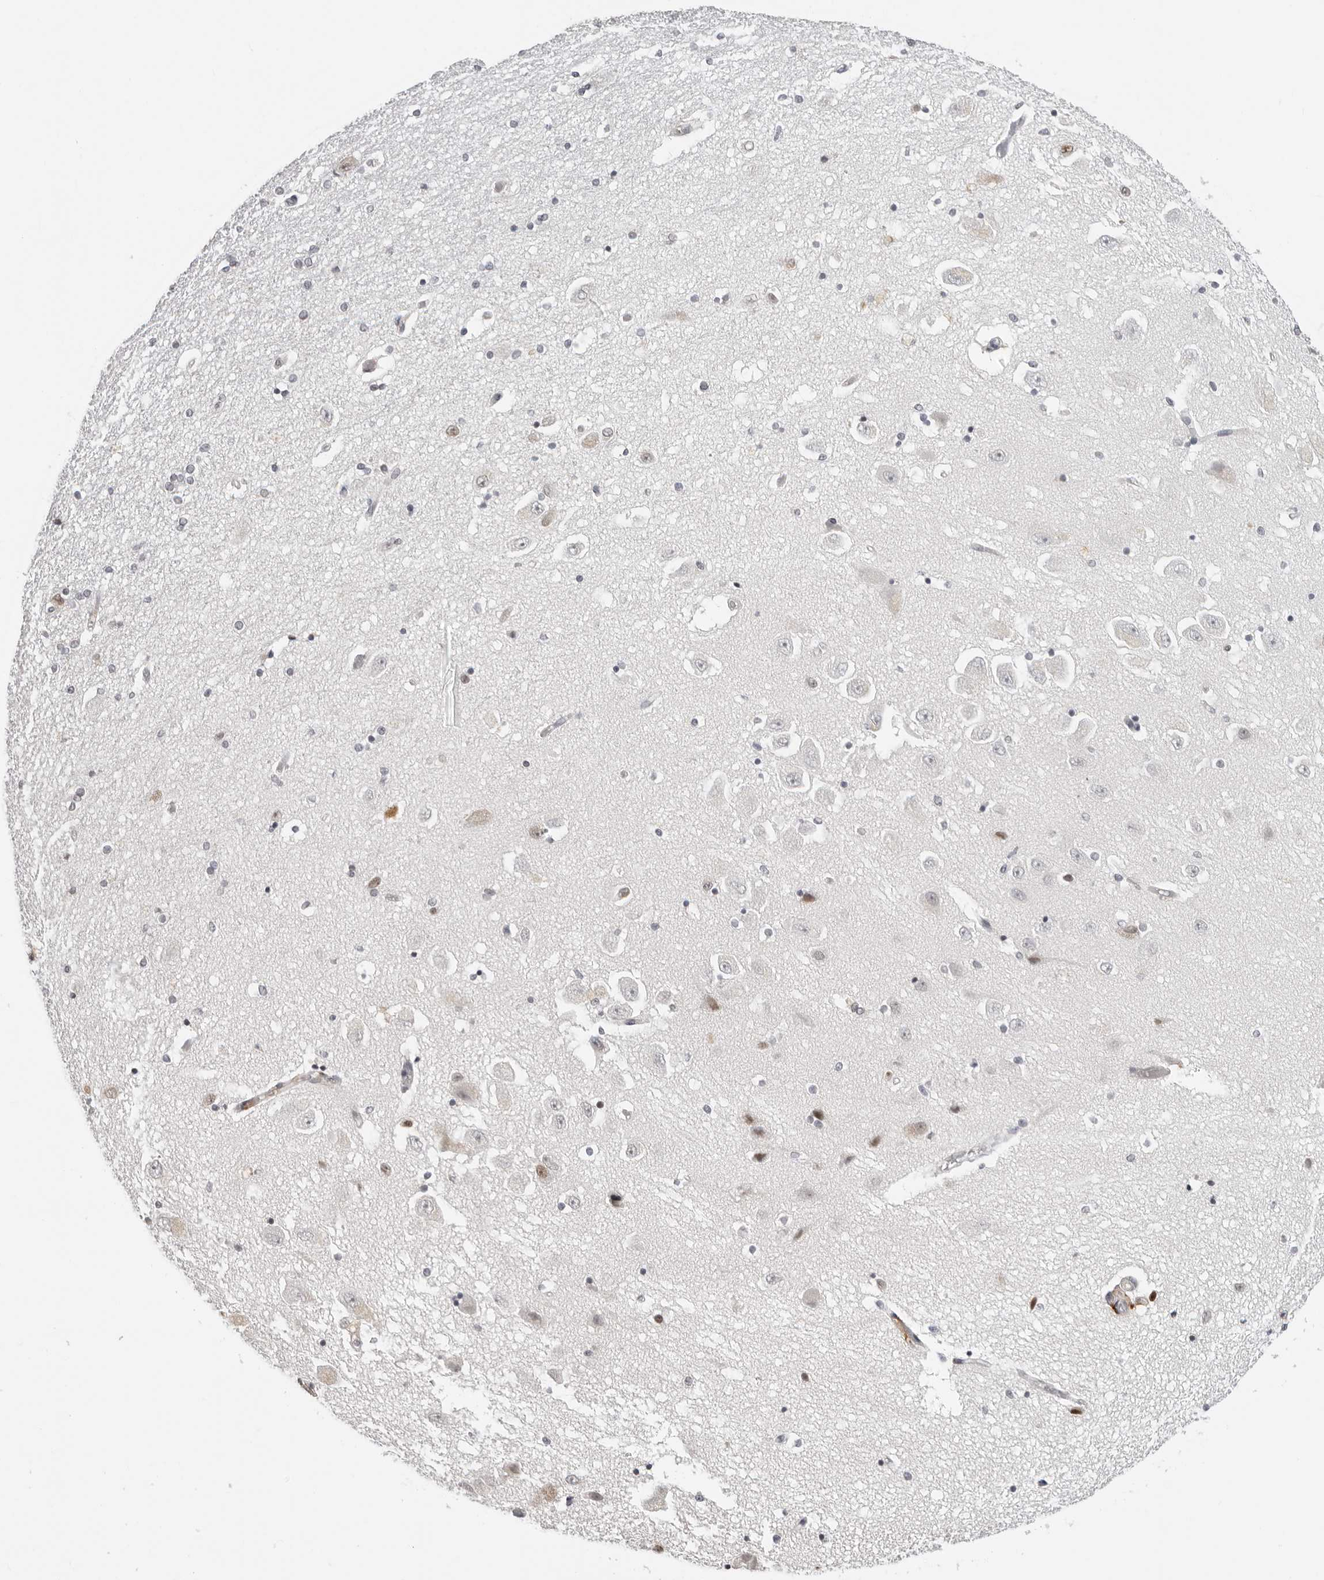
{"staining": {"intensity": "negative", "quantity": "none", "location": "none"}, "tissue": "hippocampus", "cell_type": "Glial cells", "image_type": "normal", "snomed": [{"axis": "morphology", "description": "Normal tissue, NOS"}, {"axis": "topography", "description": "Hippocampus"}], "caption": "Immunohistochemistry of benign hippocampus exhibits no staining in glial cells. The staining was performed using DAB to visualize the protein expression in brown, while the nuclei were stained in blue with hematoxylin (Magnification: 20x).", "gene": "MSH6", "patient": {"sex": "female", "age": 54}}